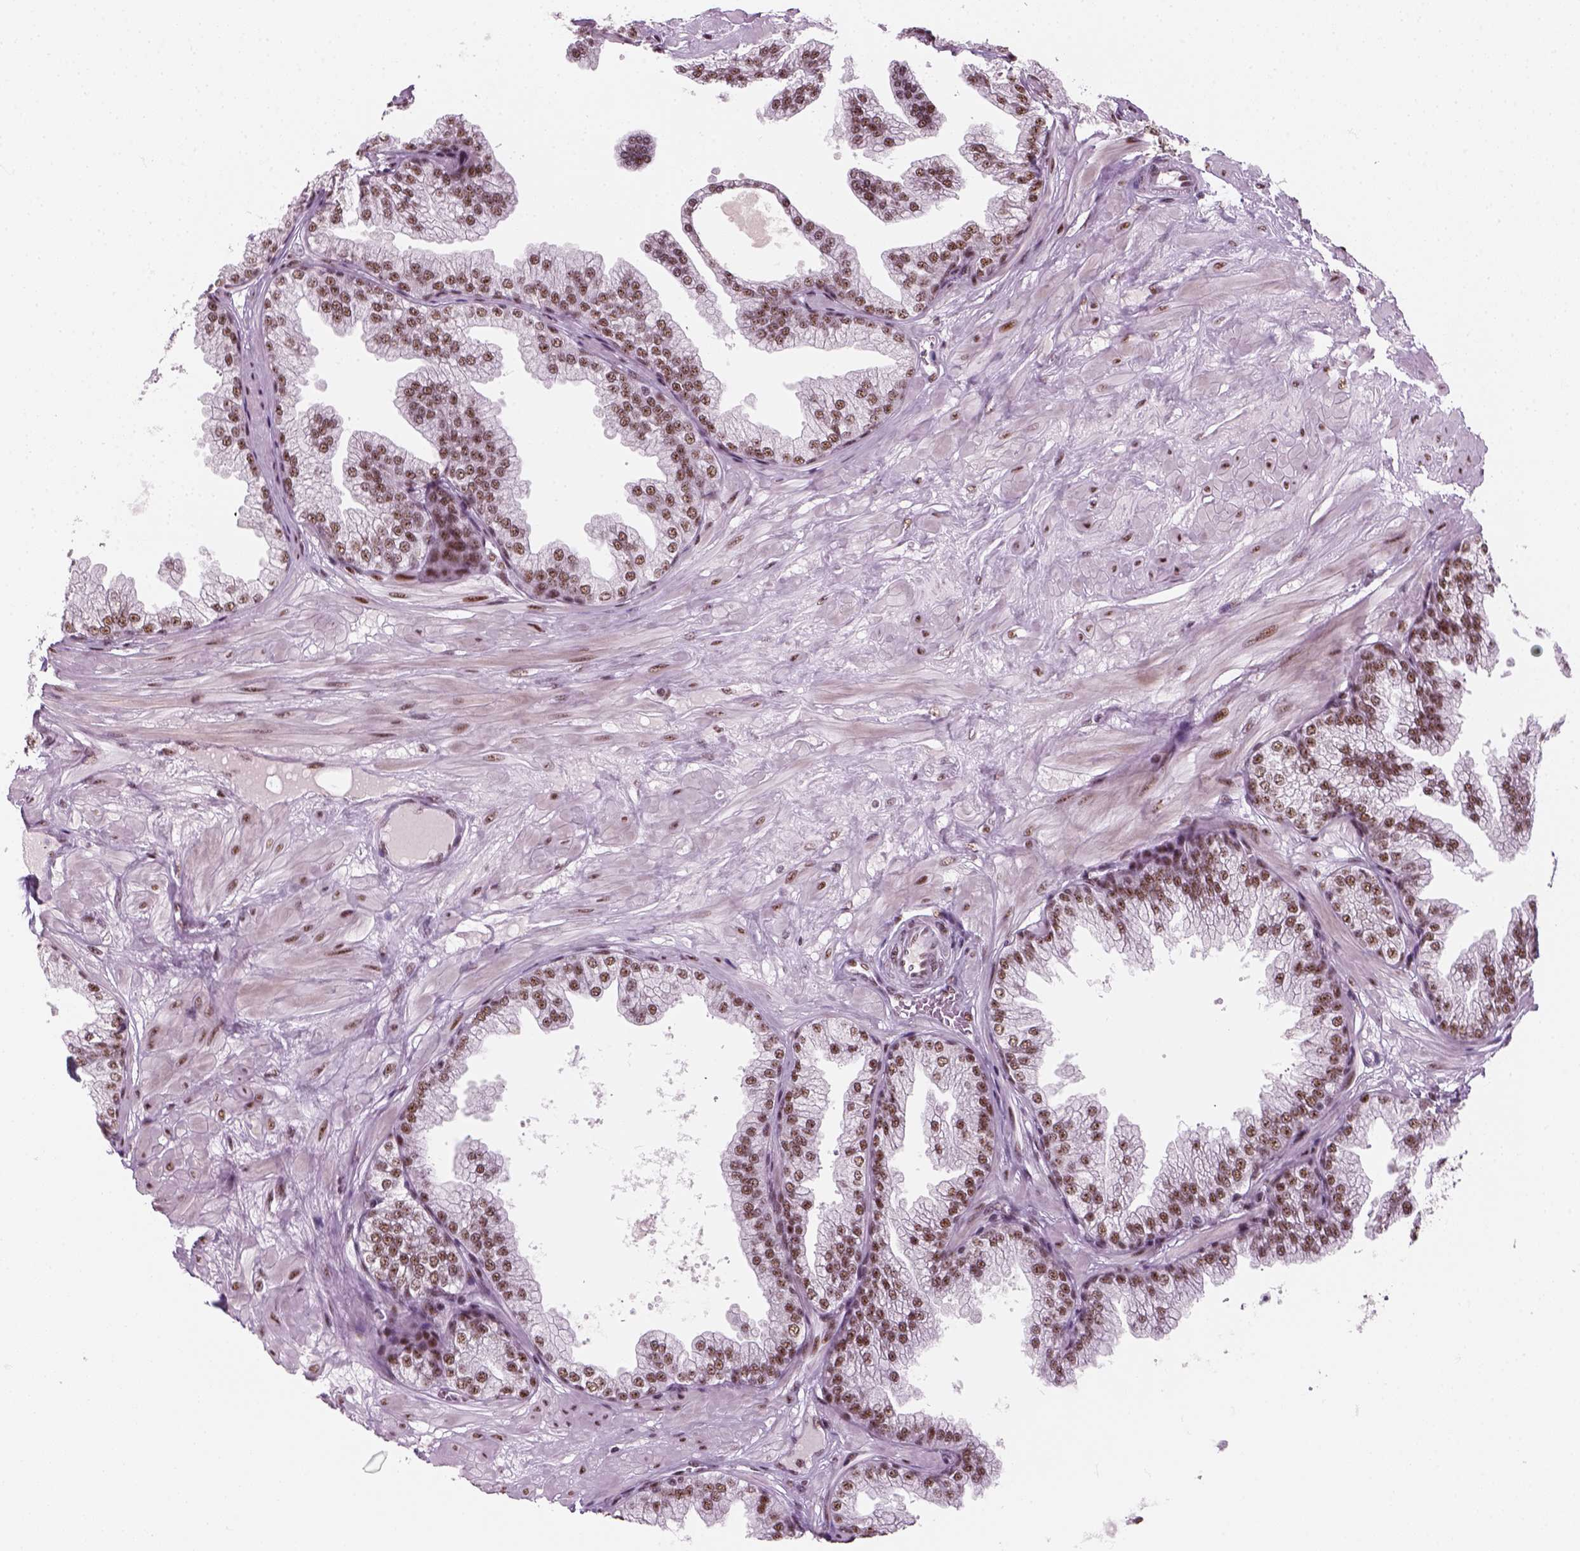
{"staining": {"intensity": "moderate", "quantity": ">75%", "location": "nuclear"}, "tissue": "prostate", "cell_type": "Glandular cells", "image_type": "normal", "snomed": [{"axis": "morphology", "description": "Normal tissue, NOS"}, {"axis": "topography", "description": "Prostate"}], "caption": "Immunohistochemistry (IHC) staining of benign prostate, which shows medium levels of moderate nuclear staining in approximately >75% of glandular cells indicating moderate nuclear protein expression. The staining was performed using DAB (3,3'-diaminobenzidine) (brown) for protein detection and nuclei were counterstained in hematoxylin (blue).", "gene": "GTF2F1", "patient": {"sex": "male", "age": 37}}